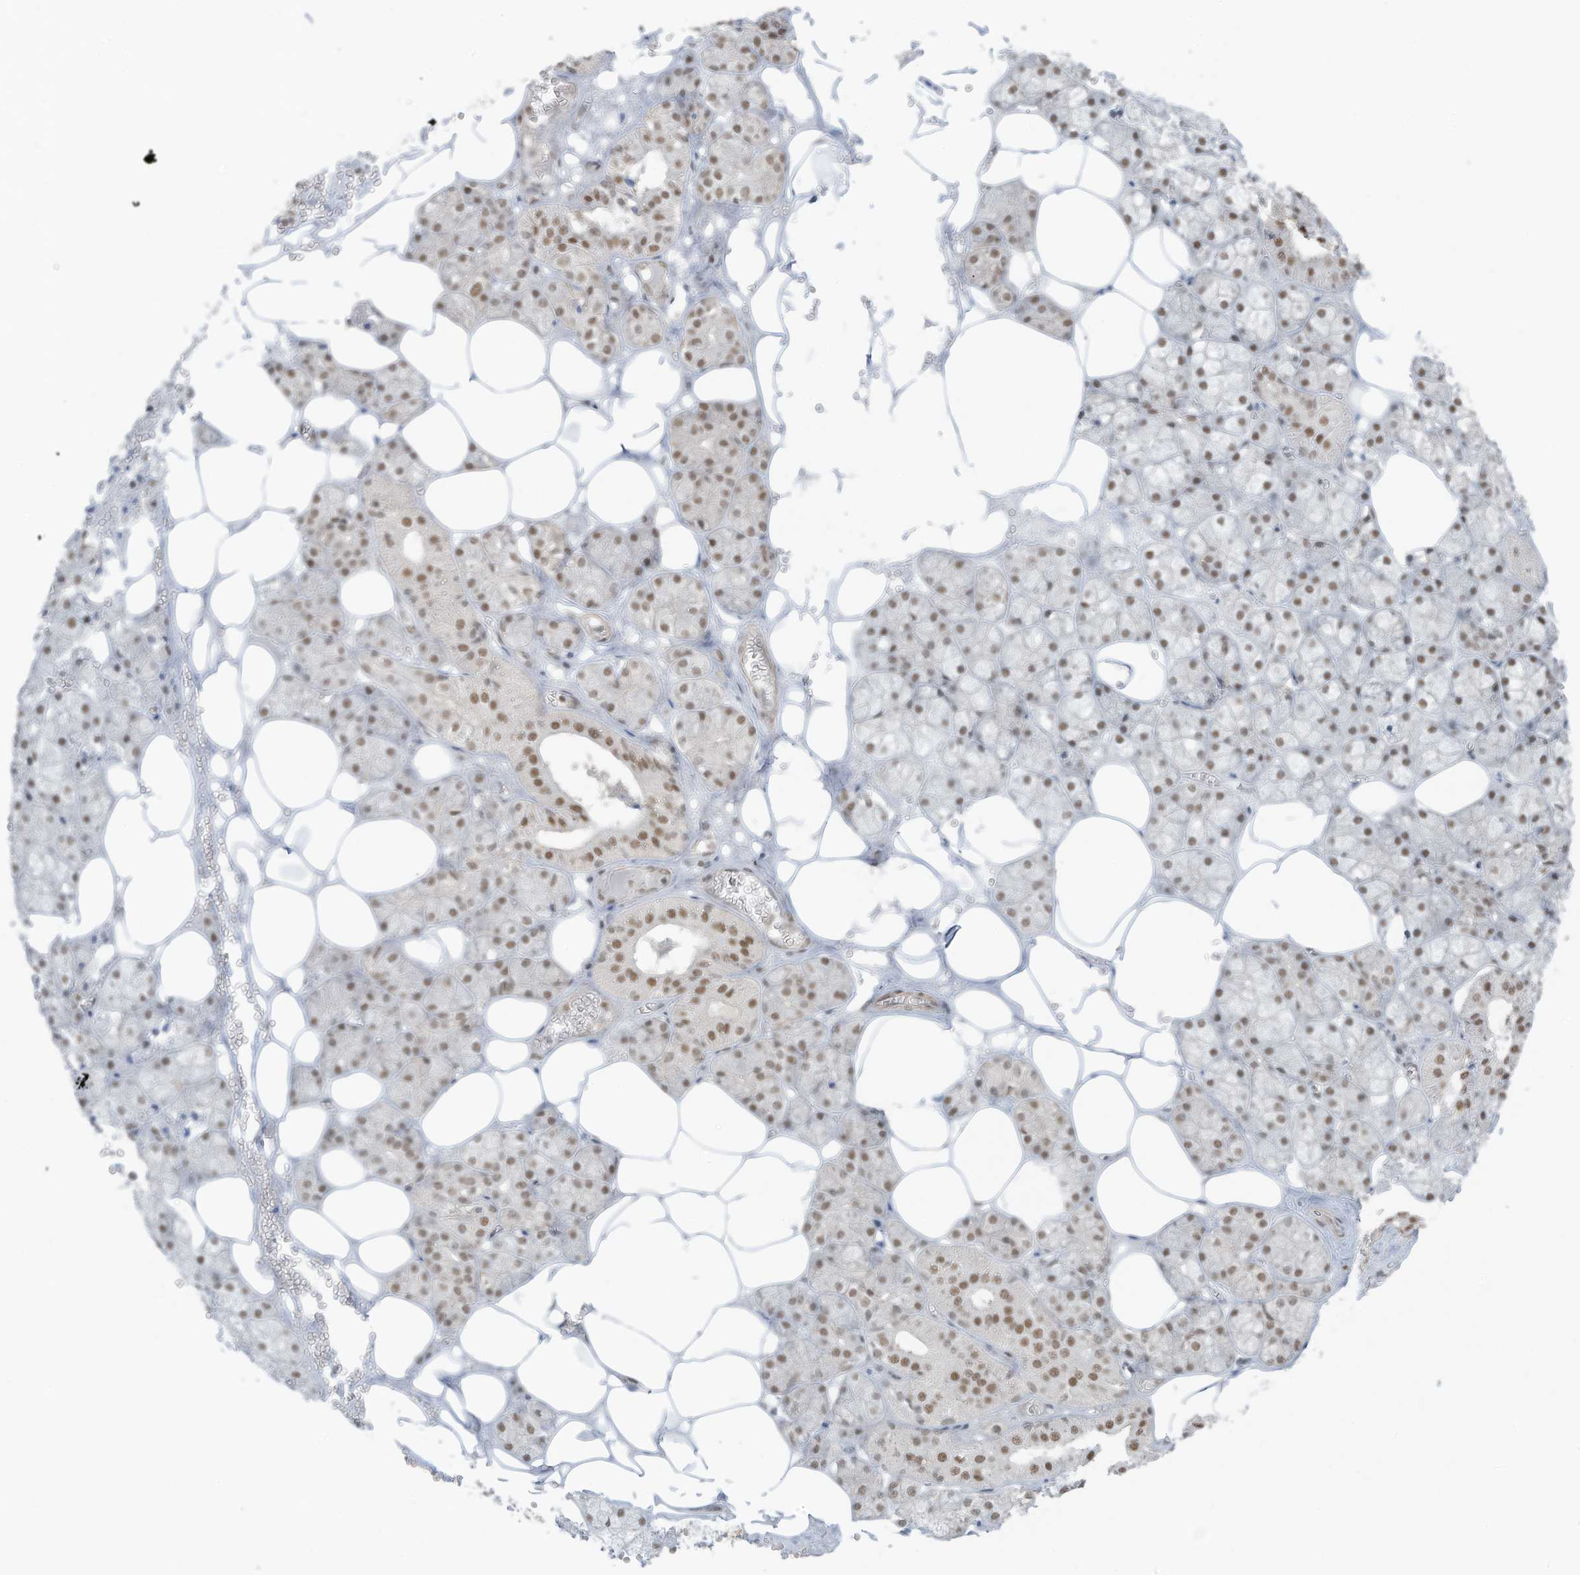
{"staining": {"intensity": "moderate", "quantity": ">75%", "location": "nuclear"}, "tissue": "salivary gland", "cell_type": "Glandular cells", "image_type": "normal", "snomed": [{"axis": "morphology", "description": "Normal tissue, NOS"}, {"axis": "topography", "description": "Salivary gland"}], "caption": "Salivary gland stained with DAB (3,3'-diaminobenzidine) immunohistochemistry (IHC) demonstrates medium levels of moderate nuclear staining in approximately >75% of glandular cells. (DAB (3,3'-diaminobenzidine) IHC, brown staining for protein, blue staining for nuclei).", "gene": "DBR1", "patient": {"sex": "male", "age": 62}}